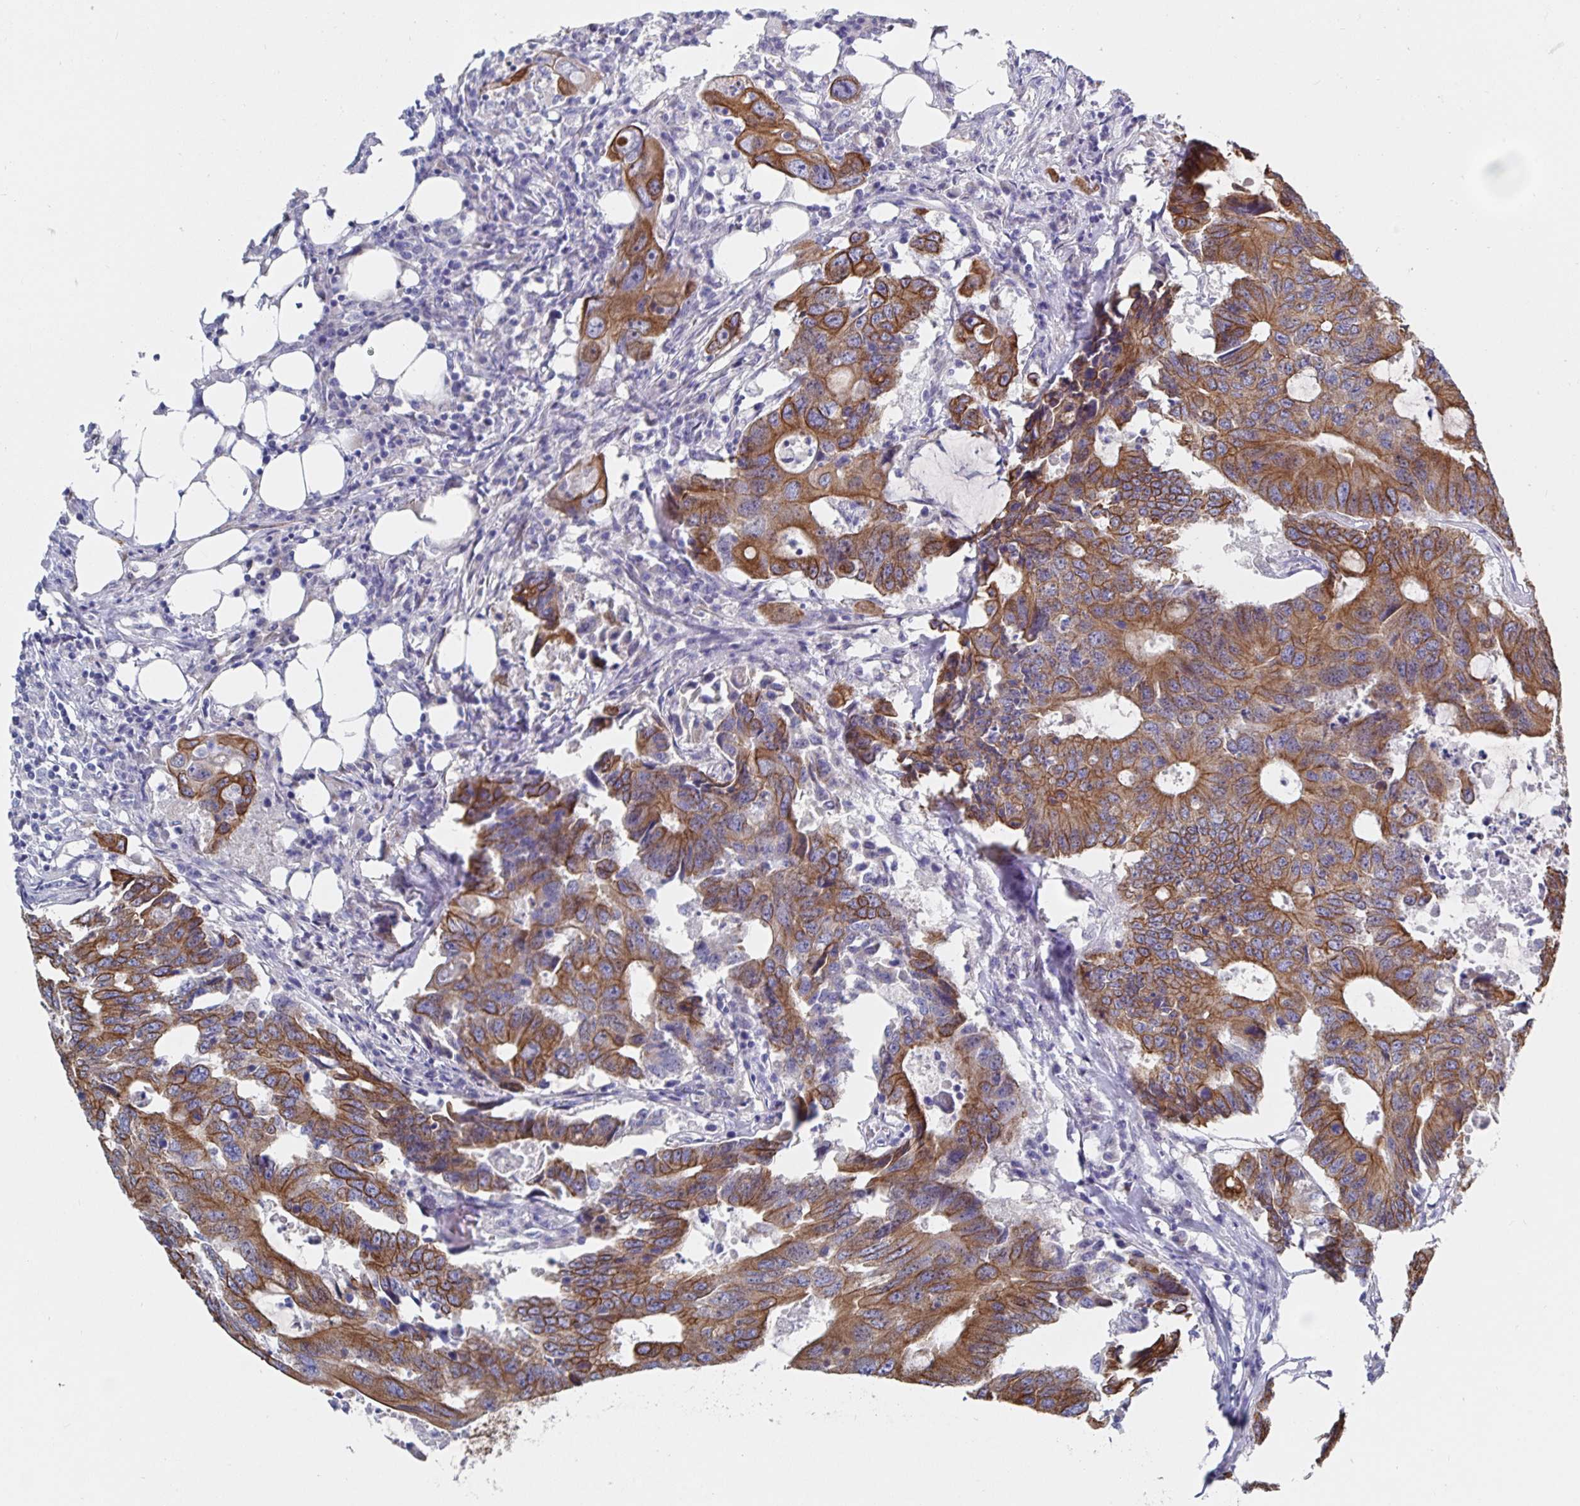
{"staining": {"intensity": "strong", "quantity": "25%-75%", "location": "cytoplasmic/membranous"}, "tissue": "colorectal cancer", "cell_type": "Tumor cells", "image_type": "cancer", "snomed": [{"axis": "morphology", "description": "Adenocarcinoma, NOS"}, {"axis": "topography", "description": "Colon"}], "caption": "Protein expression by immunohistochemistry reveals strong cytoplasmic/membranous positivity in approximately 25%-75% of tumor cells in colorectal cancer.", "gene": "ZIK1", "patient": {"sex": "male", "age": 71}}